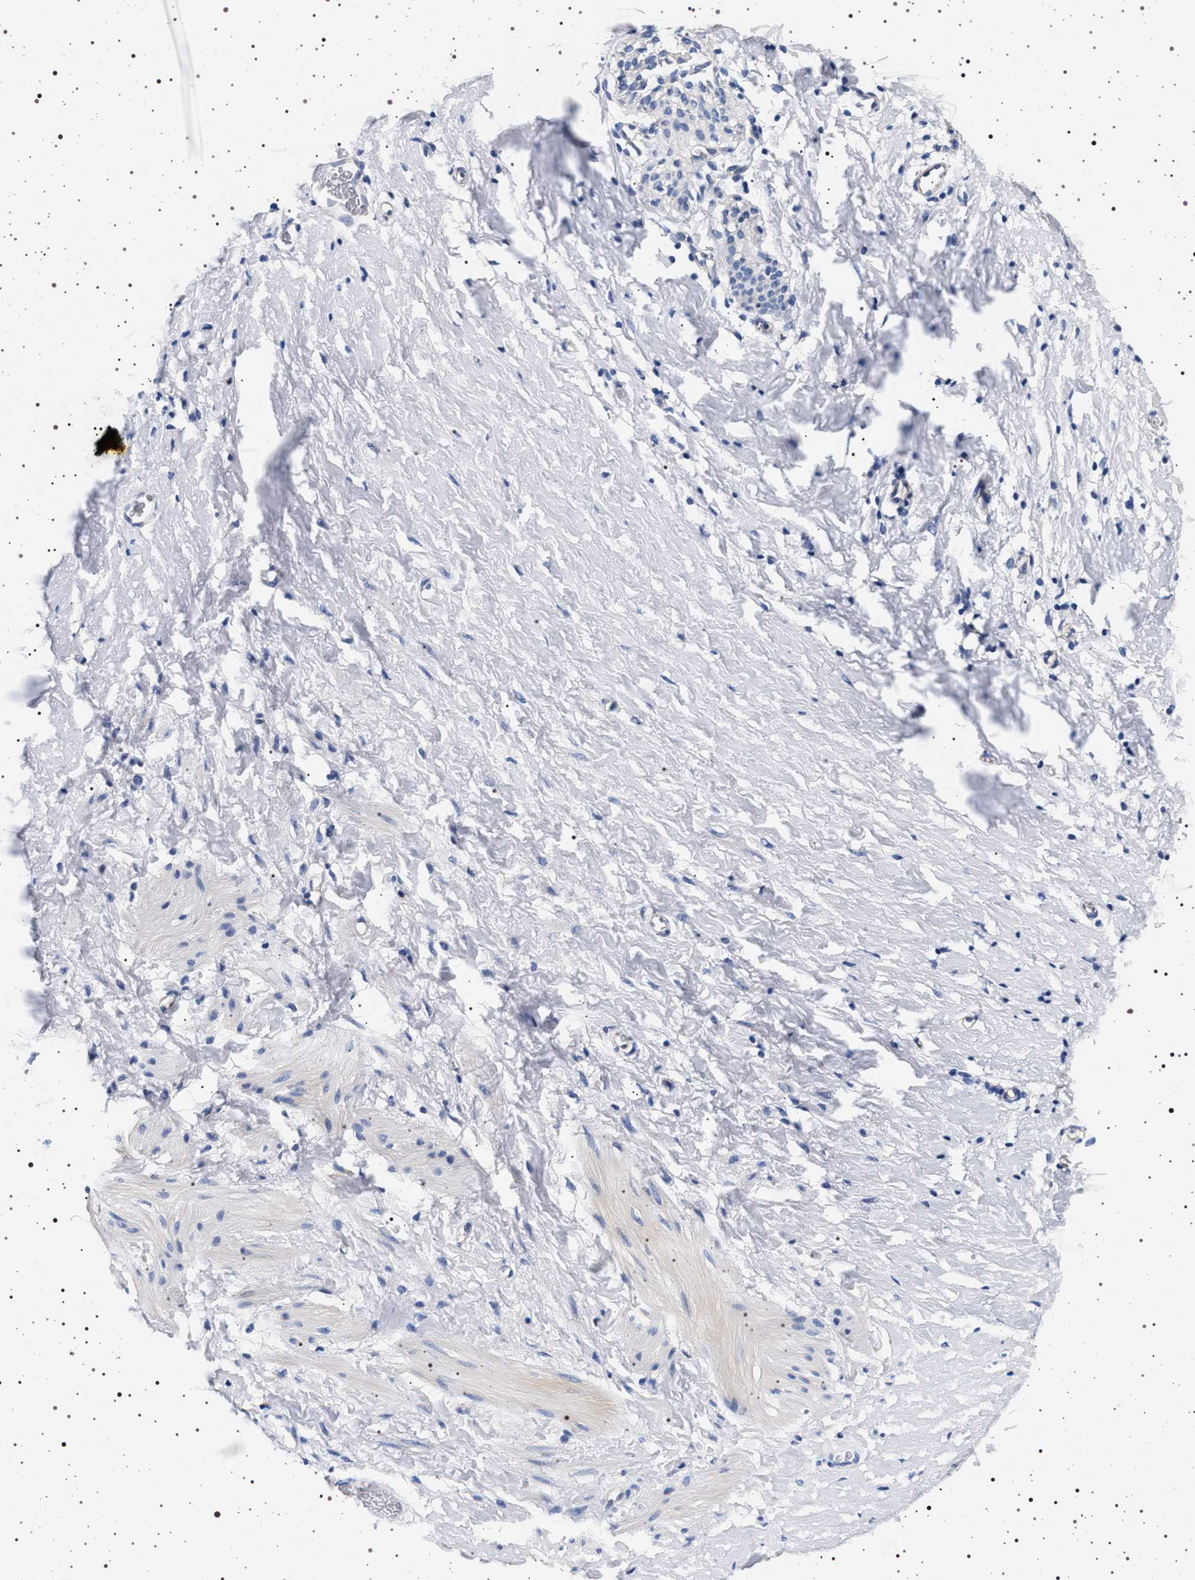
{"staining": {"intensity": "negative", "quantity": "none", "location": "none"}, "tissue": "smooth muscle", "cell_type": "Smooth muscle cells", "image_type": "normal", "snomed": [{"axis": "morphology", "description": "Normal tissue, NOS"}, {"axis": "topography", "description": "Smooth muscle"}], "caption": "The photomicrograph exhibits no significant expression in smooth muscle cells of smooth muscle. (DAB (3,3'-diaminobenzidine) IHC with hematoxylin counter stain).", "gene": "HSD17B1", "patient": {"sex": "male", "age": 16}}